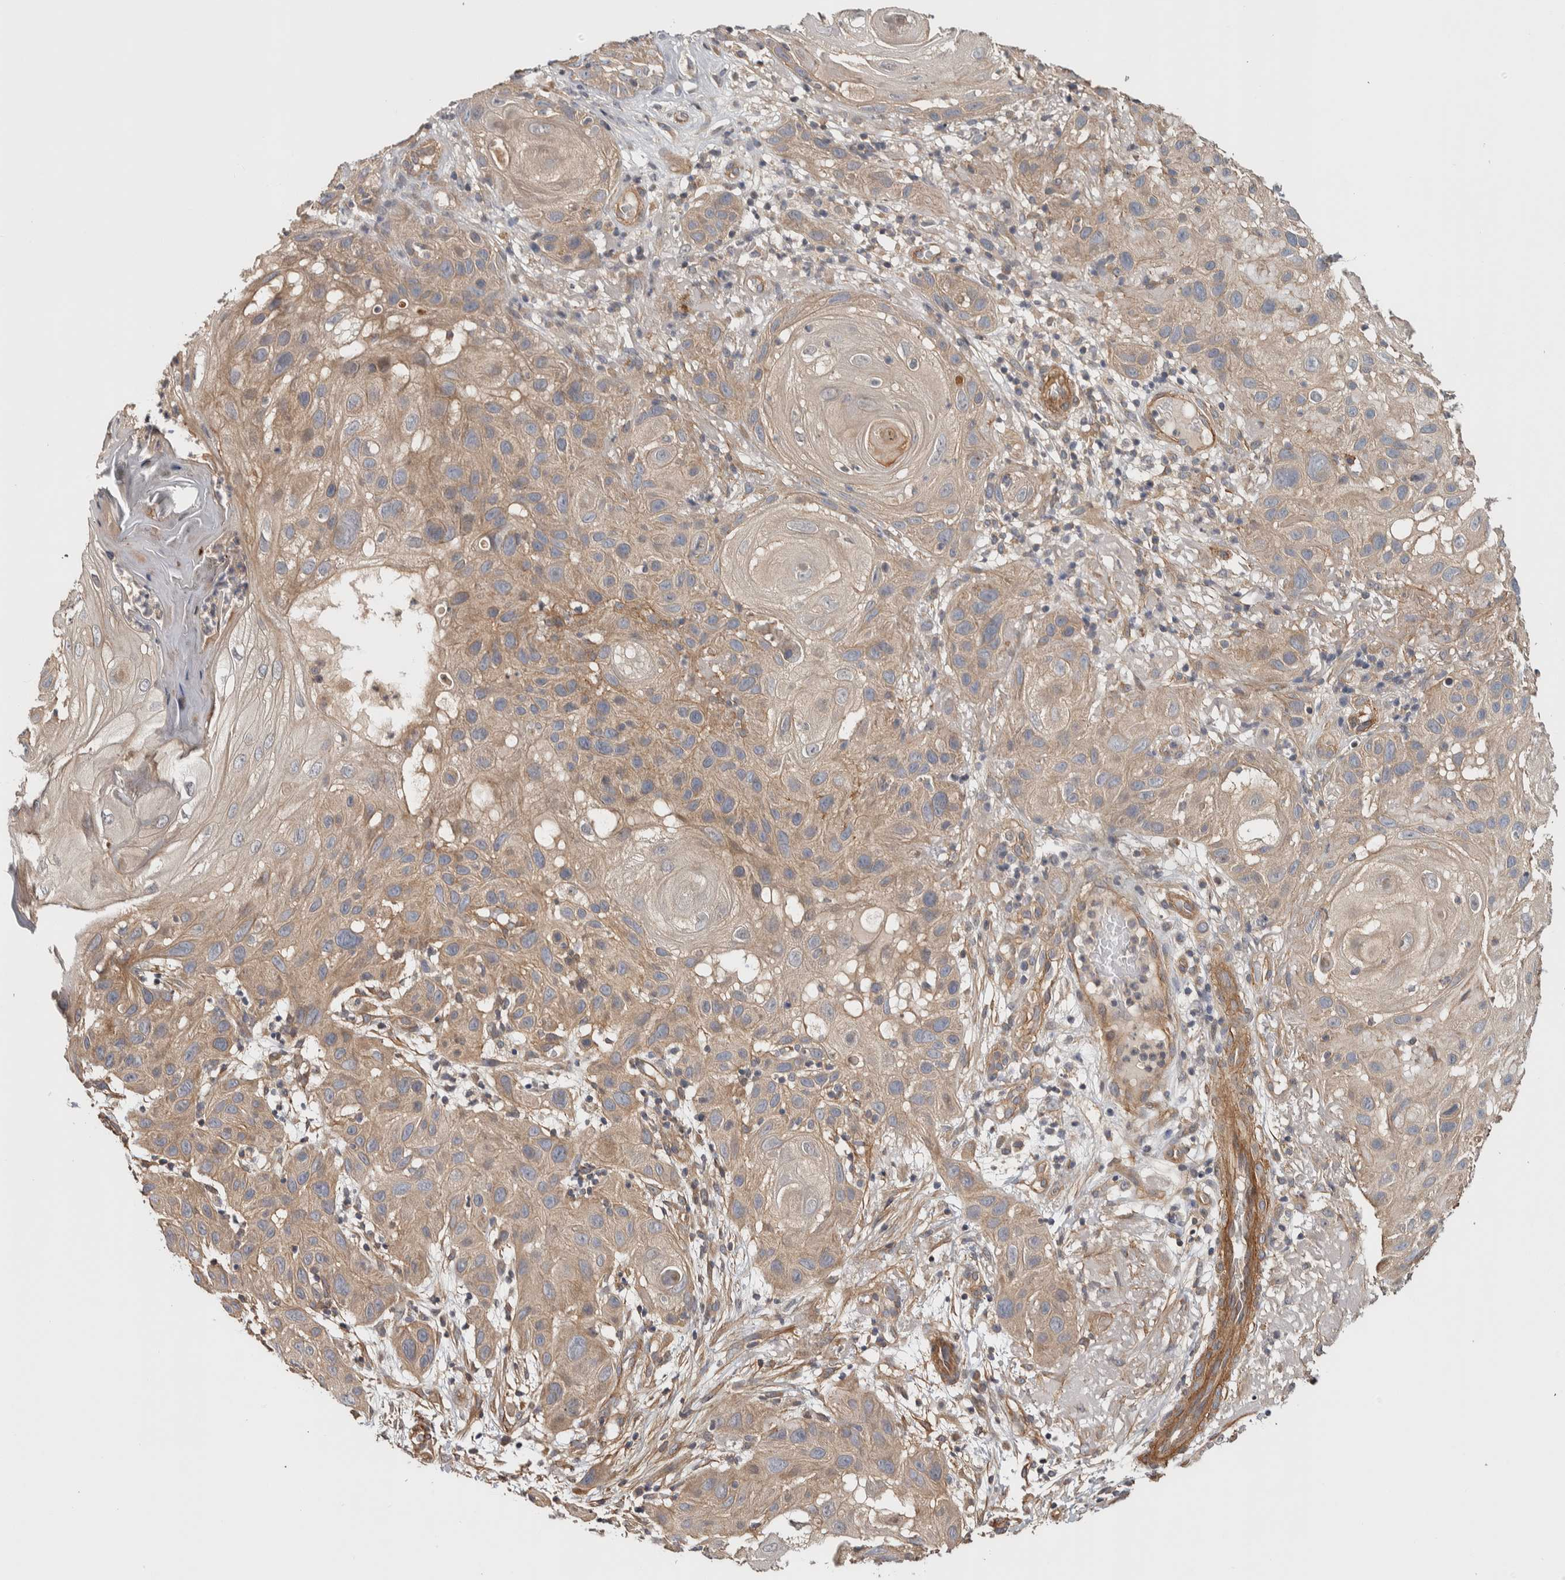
{"staining": {"intensity": "weak", "quantity": ">75%", "location": "cytoplasmic/membranous"}, "tissue": "skin cancer", "cell_type": "Tumor cells", "image_type": "cancer", "snomed": [{"axis": "morphology", "description": "Squamous cell carcinoma, NOS"}, {"axis": "topography", "description": "Skin"}], "caption": "This micrograph displays skin cancer (squamous cell carcinoma) stained with immunohistochemistry (IHC) to label a protein in brown. The cytoplasmic/membranous of tumor cells show weak positivity for the protein. Nuclei are counter-stained blue.", "gene": "CHMP4C", "patient": {"sex": "female", "age": 96}}